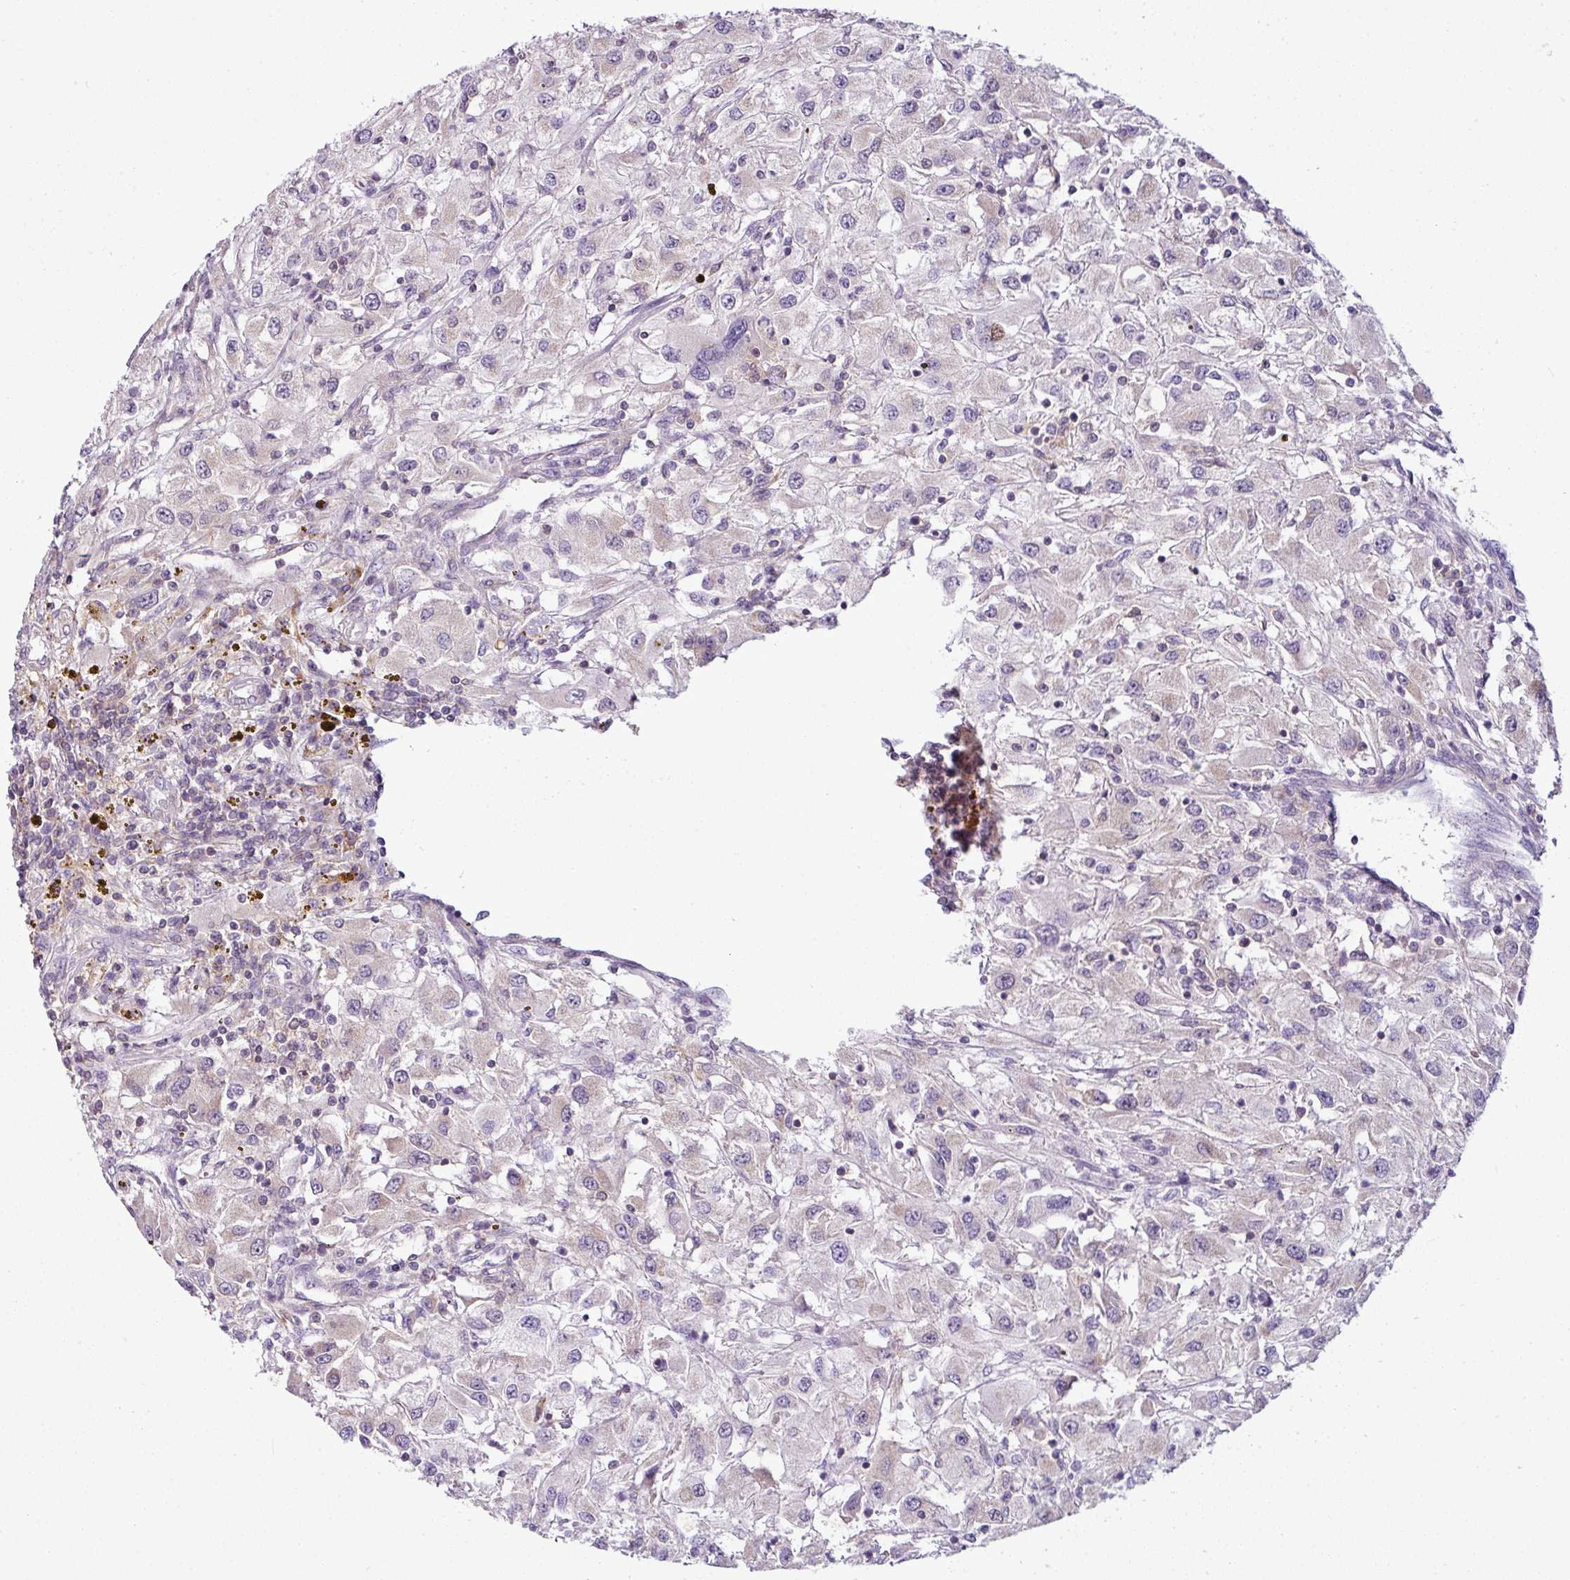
{"staining": {"intensity": "negative", "quantity": "none", "location": "none"}, "tissue": "renal cancer", "cell_type": "Tumor cells", "image_type": "cancer", "snomed": [{"axis": "morphology", "description": "Adenocarcinoma, NOS"}, {"axis": "topography", "description": "Kidney"}], "caption": "A photomicrograph of human renal cancer is negative for staining in tumor cells.", "gene": "DERPC", "patient": {"sex": "female", "age": 67}}